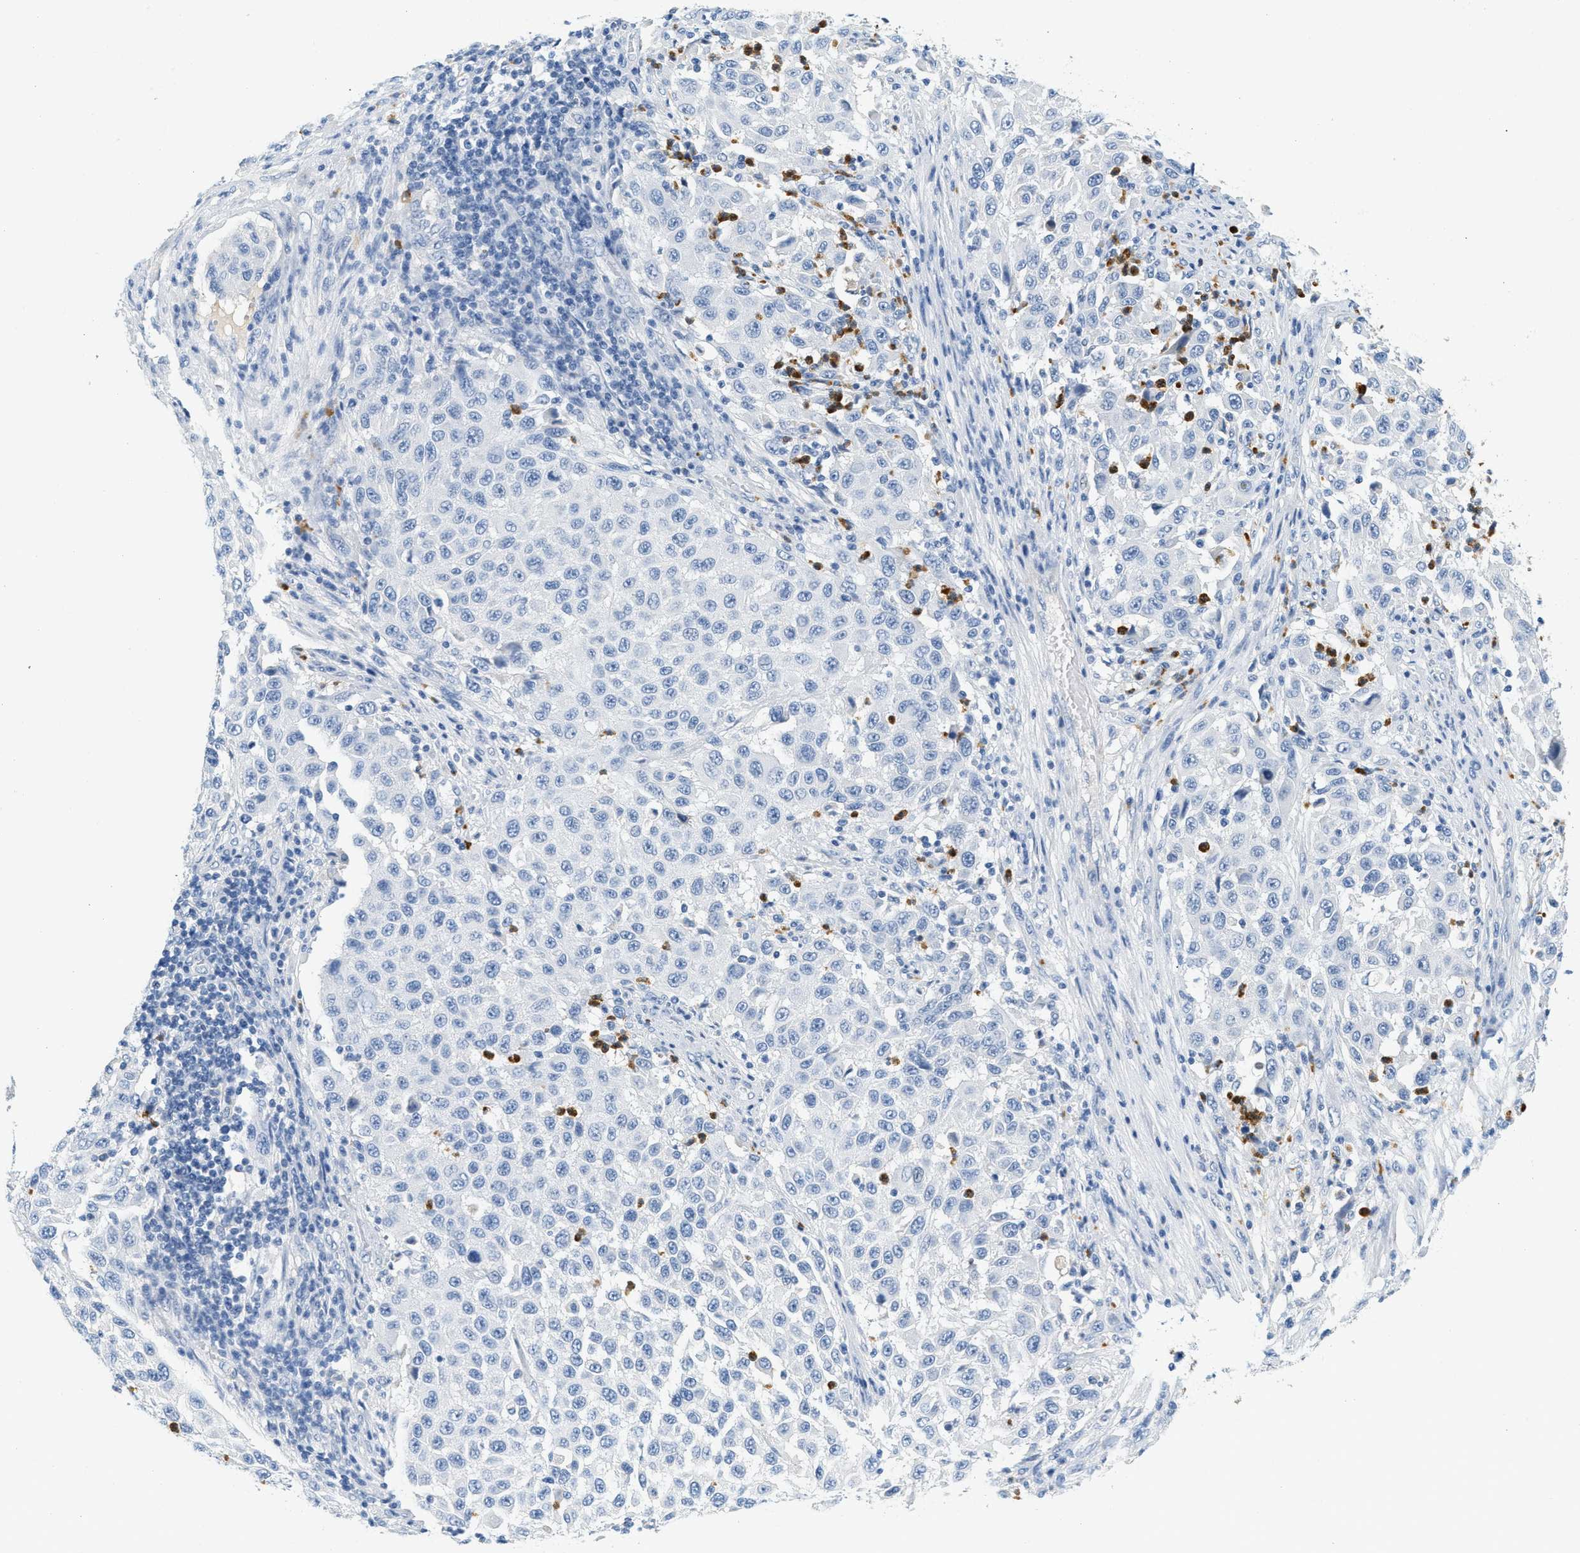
{"staining": {"intensity": "negative", "quantity": "none", "location": "none"}, "tissue": "melanoma", "cell_type": "Tumor cells", "image_type": "cancer", "snomed": [{"axis": "morphology", "description": "Malignant melanoma, Metastatic site"}, {"axis": "topography", "description": "Lymph node"}], "caption": "The immunohistochemistry (IHC) photomicrograph has no significant expression in tumor cells of melanoma tissue.", "gene": "LCN2", "patient": {"sex": "male", "age": 61}}